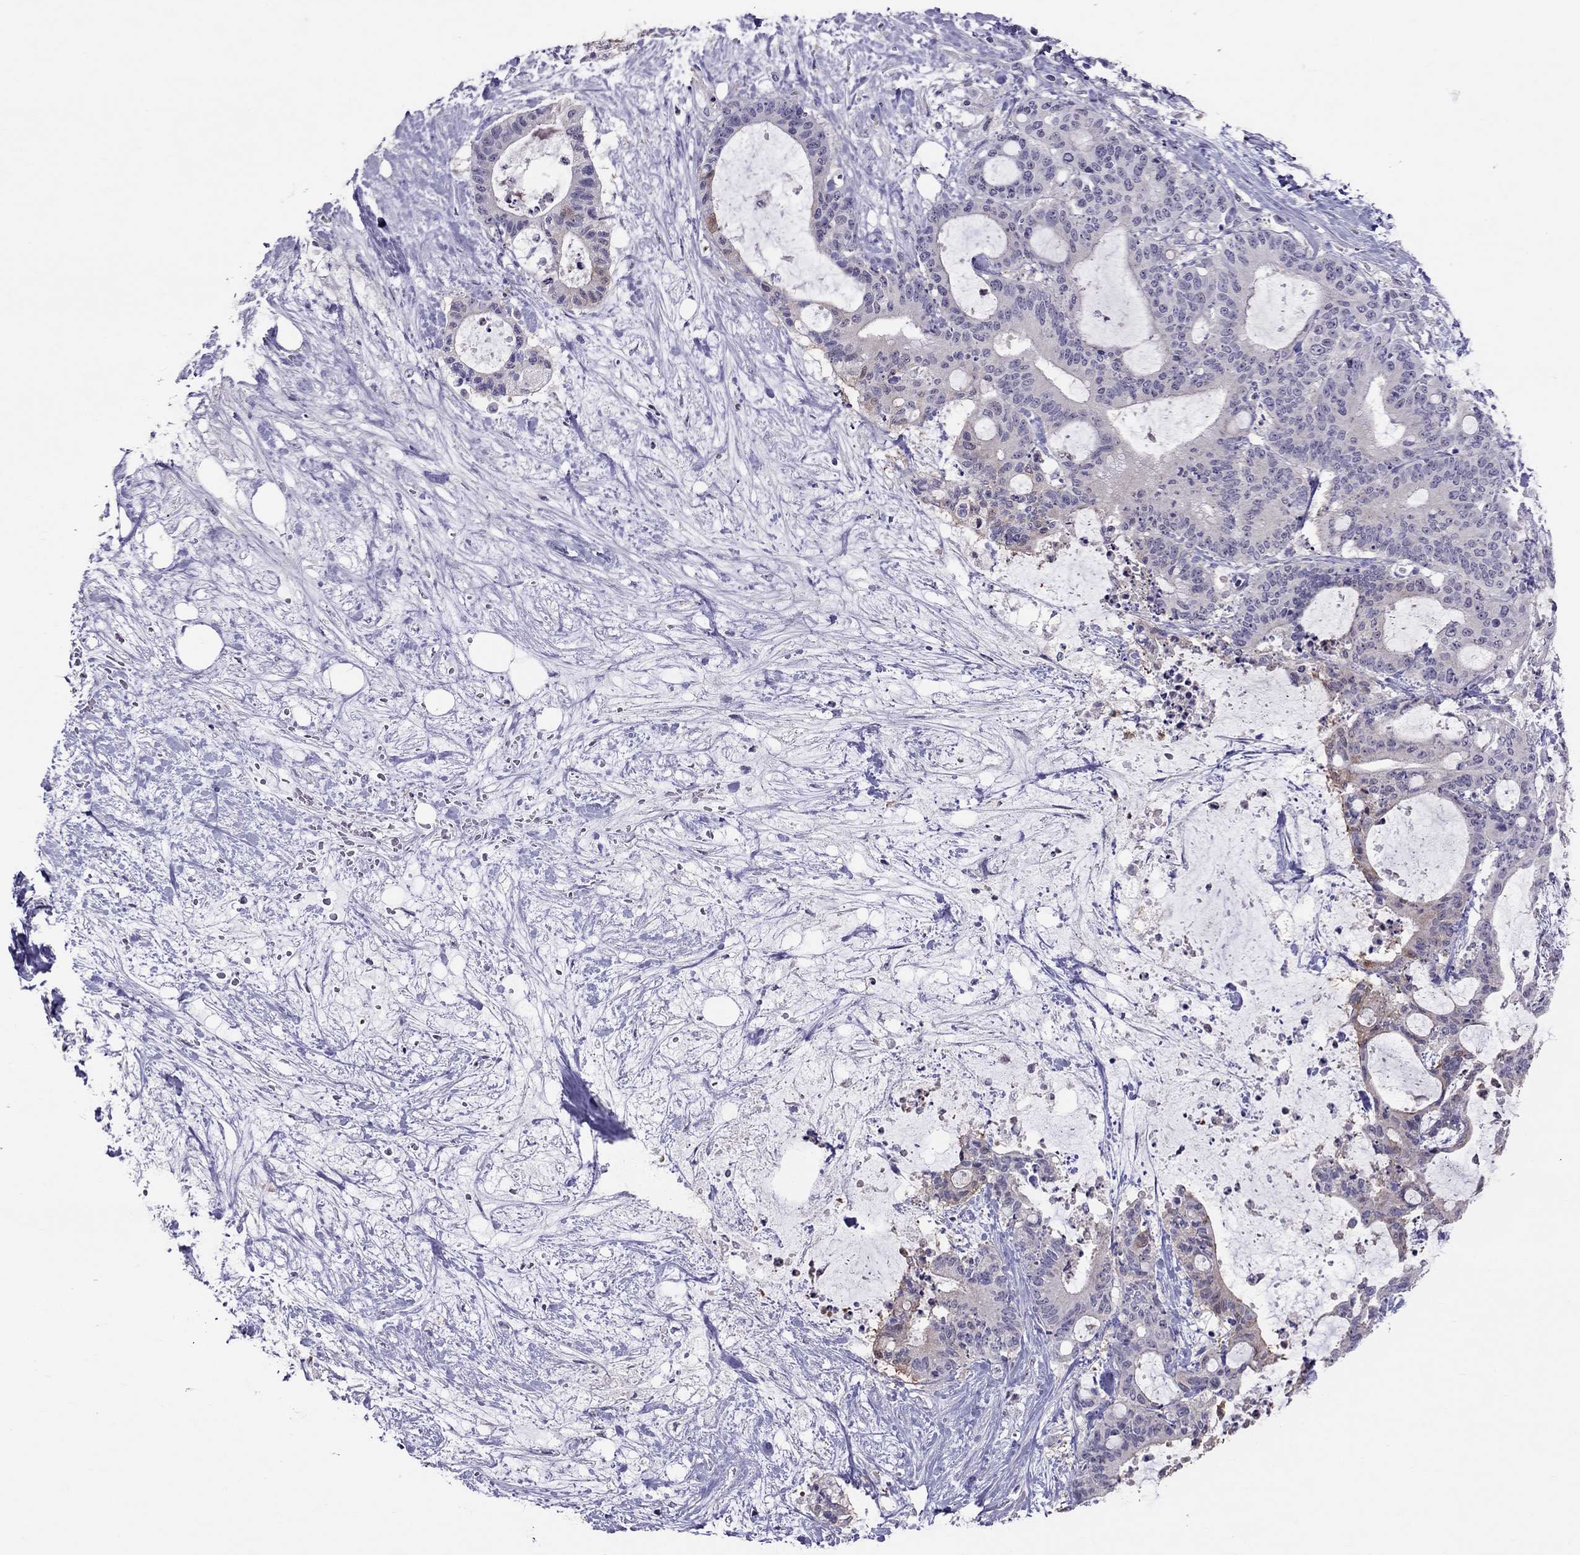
{"staining": {"intensity": "moderate", "quantity": "<25%", "location": "cytoplasmic/membranous"}, "tissue": "liver cancer", "cell_type": "Tumor cells", "image_type": "cancer", "snomed": [{"axis": "morphology", "description": "Cholangiocarcinoma"}, {"axis": "topography", "description": "Liver"}], "caption": "High-magnification brightfield microscopy of cholangiocarcinoma (liver) stained with DAB (brown) and counterstained with hematoxylin (blue). tumor cells exhibit moderate cytoplasmic/membranous staining is present in about<25% of cells.", "gene": "LRRC46", "patient": {"sex": "female", "age": 73}}